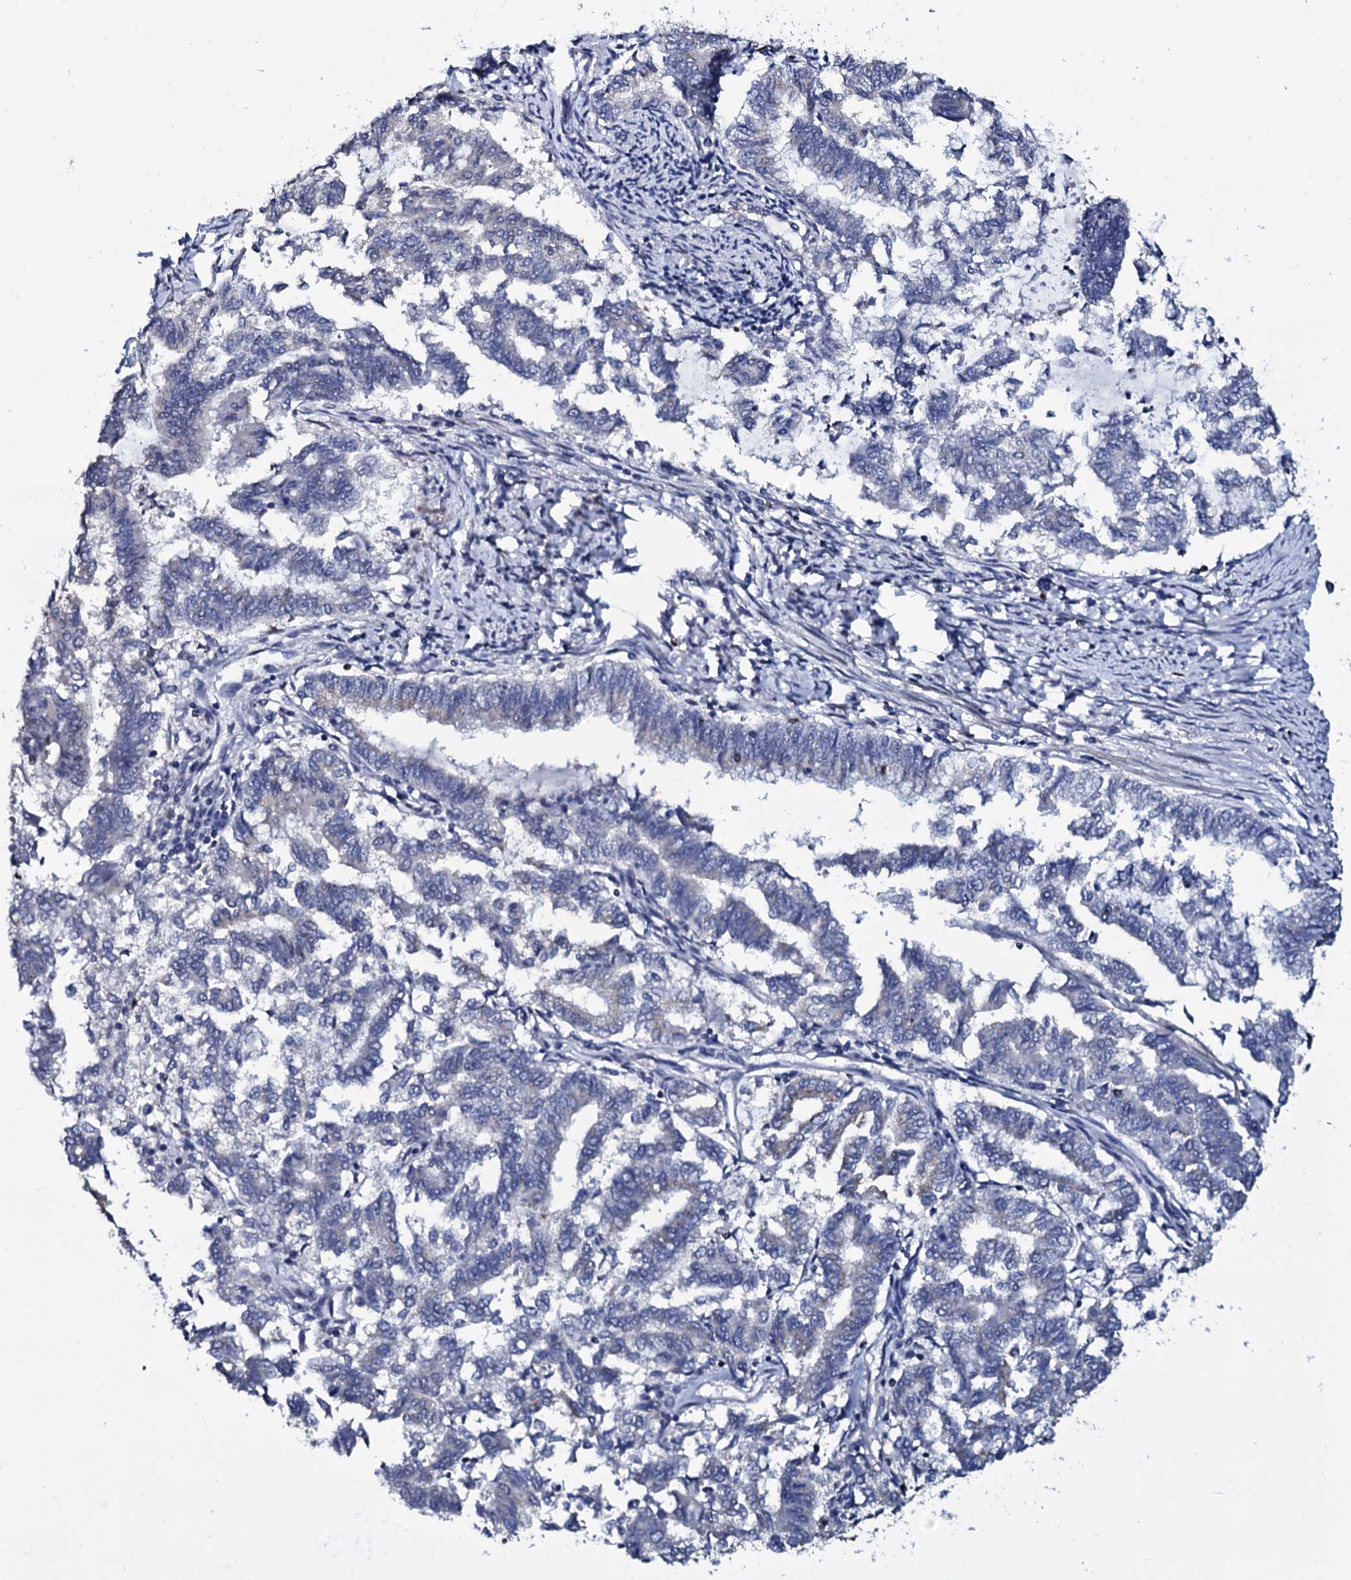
{"staining": {"intensity": "negative", "quantity": "none", "location": "none"}, "tissue": "endometrial cancer", "cell_type": "Tumor cells", "image_type": "cancer", "snomed": [{"axis": "morphology", "description": "Adenocarcinoma, NOS"}, {"axis": "topography", "description": "Endometrium"}], "caption": "A micrograph of adenocarcinoma (endometrial) stained for a protein shows no brown staining in tumor cells. (Stains: DAB (3,3'-diaminobenzidine) immunohistochemistry with hematoxylin counter stain, Microscopy: brightfield microscopy at high magnification).", "gene": "NPM2", "patient": {"sex": "female", "age": 79}}